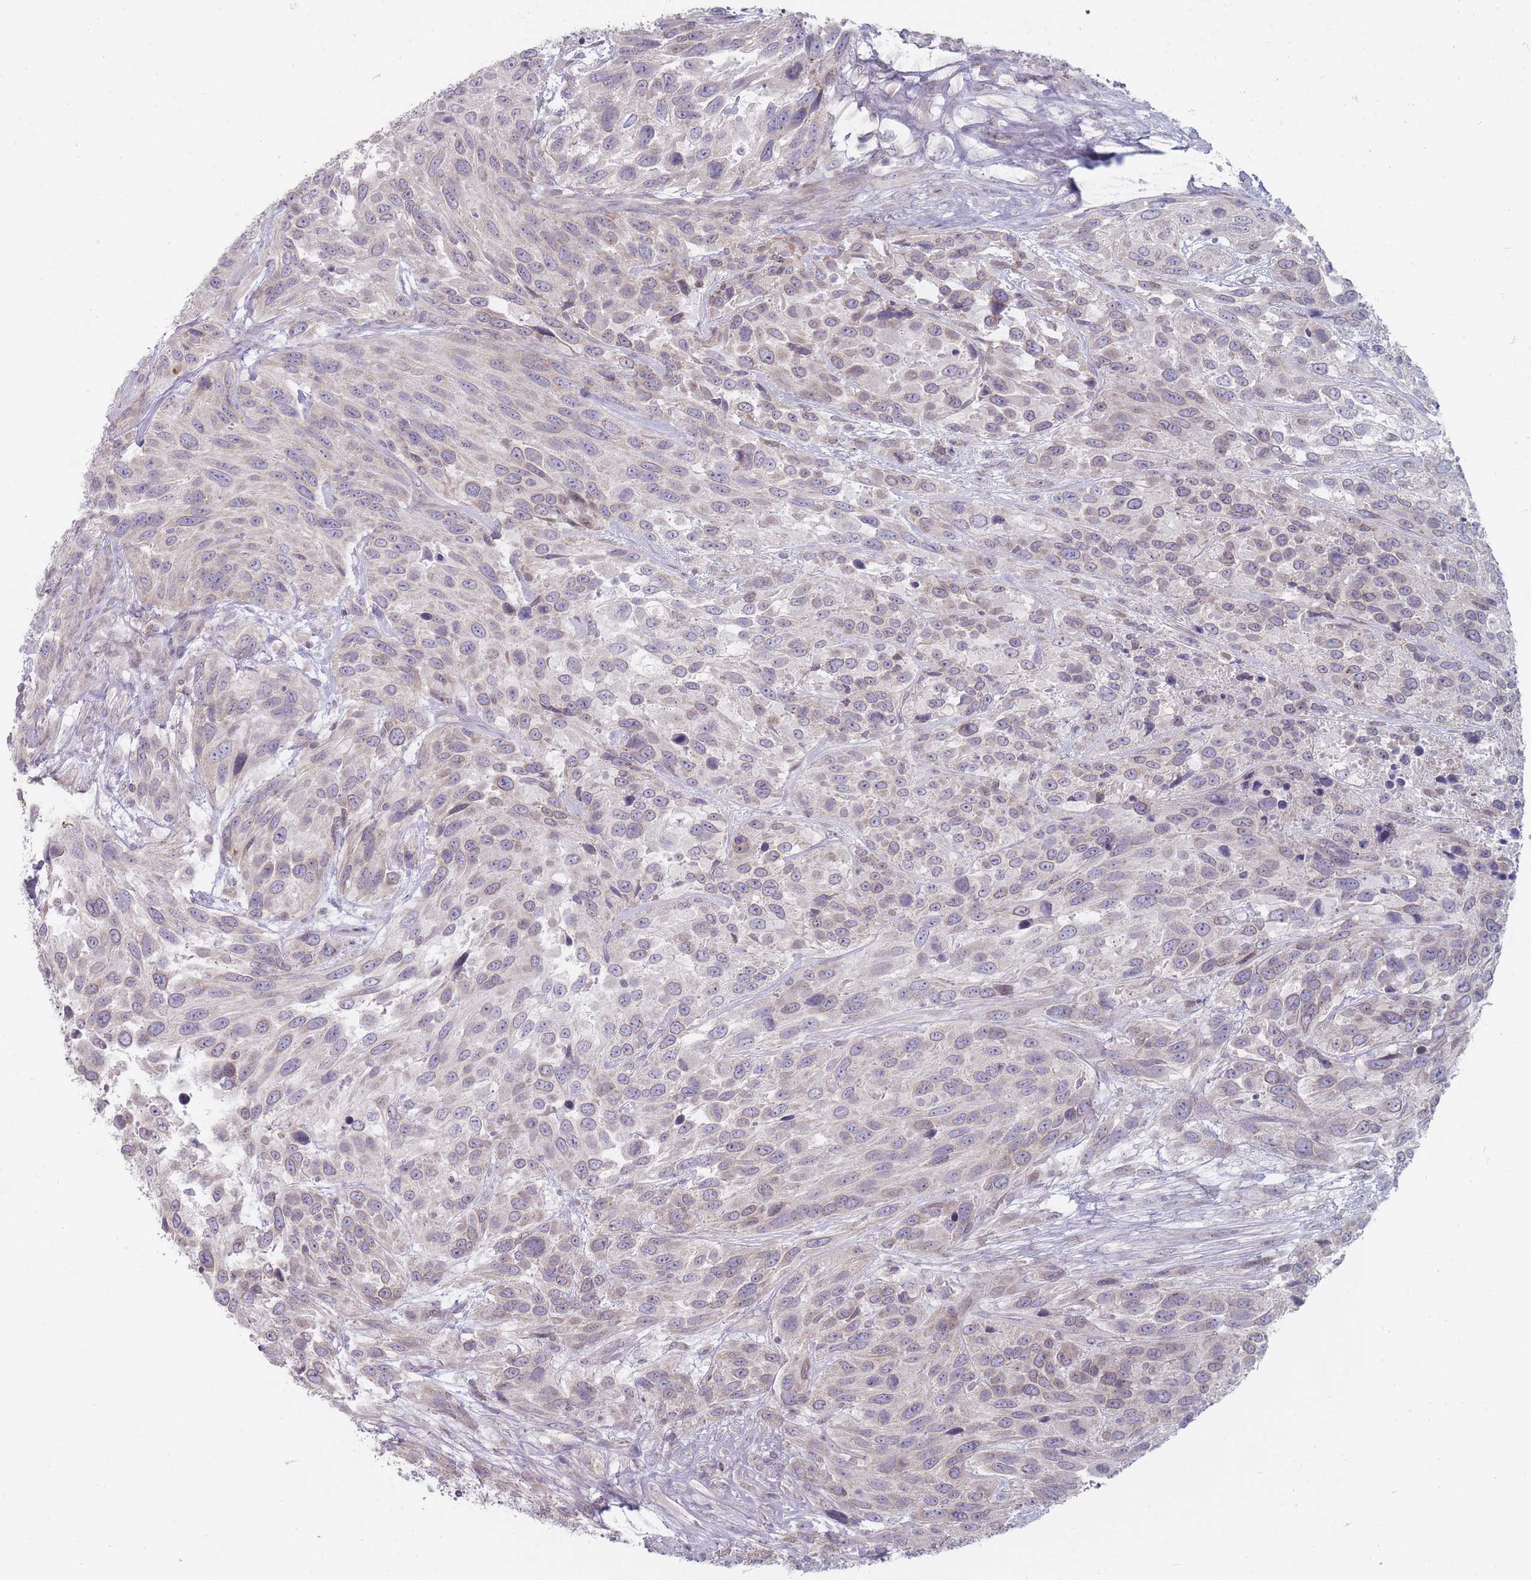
{"staining": {"intensity": "weak", "quantity": "<25%", "location": "cytoplasmic/membranous"}, "tissue": "urothelial cancer", "cell_type": "Tumor cells", "image_type": "cancer", "snomed": [{"axis": "morphology", "description": "Urothelial carcinoma, High grade"}, {"axis": "topography", "description": "Urinary bladder"}], "caption": "Micrograph shows no protein staining in tumor cells of high-grade urothelial carcinoma tissue.", "gene": "PCDH12", "patient": {"sex": "female", "age": 70}}